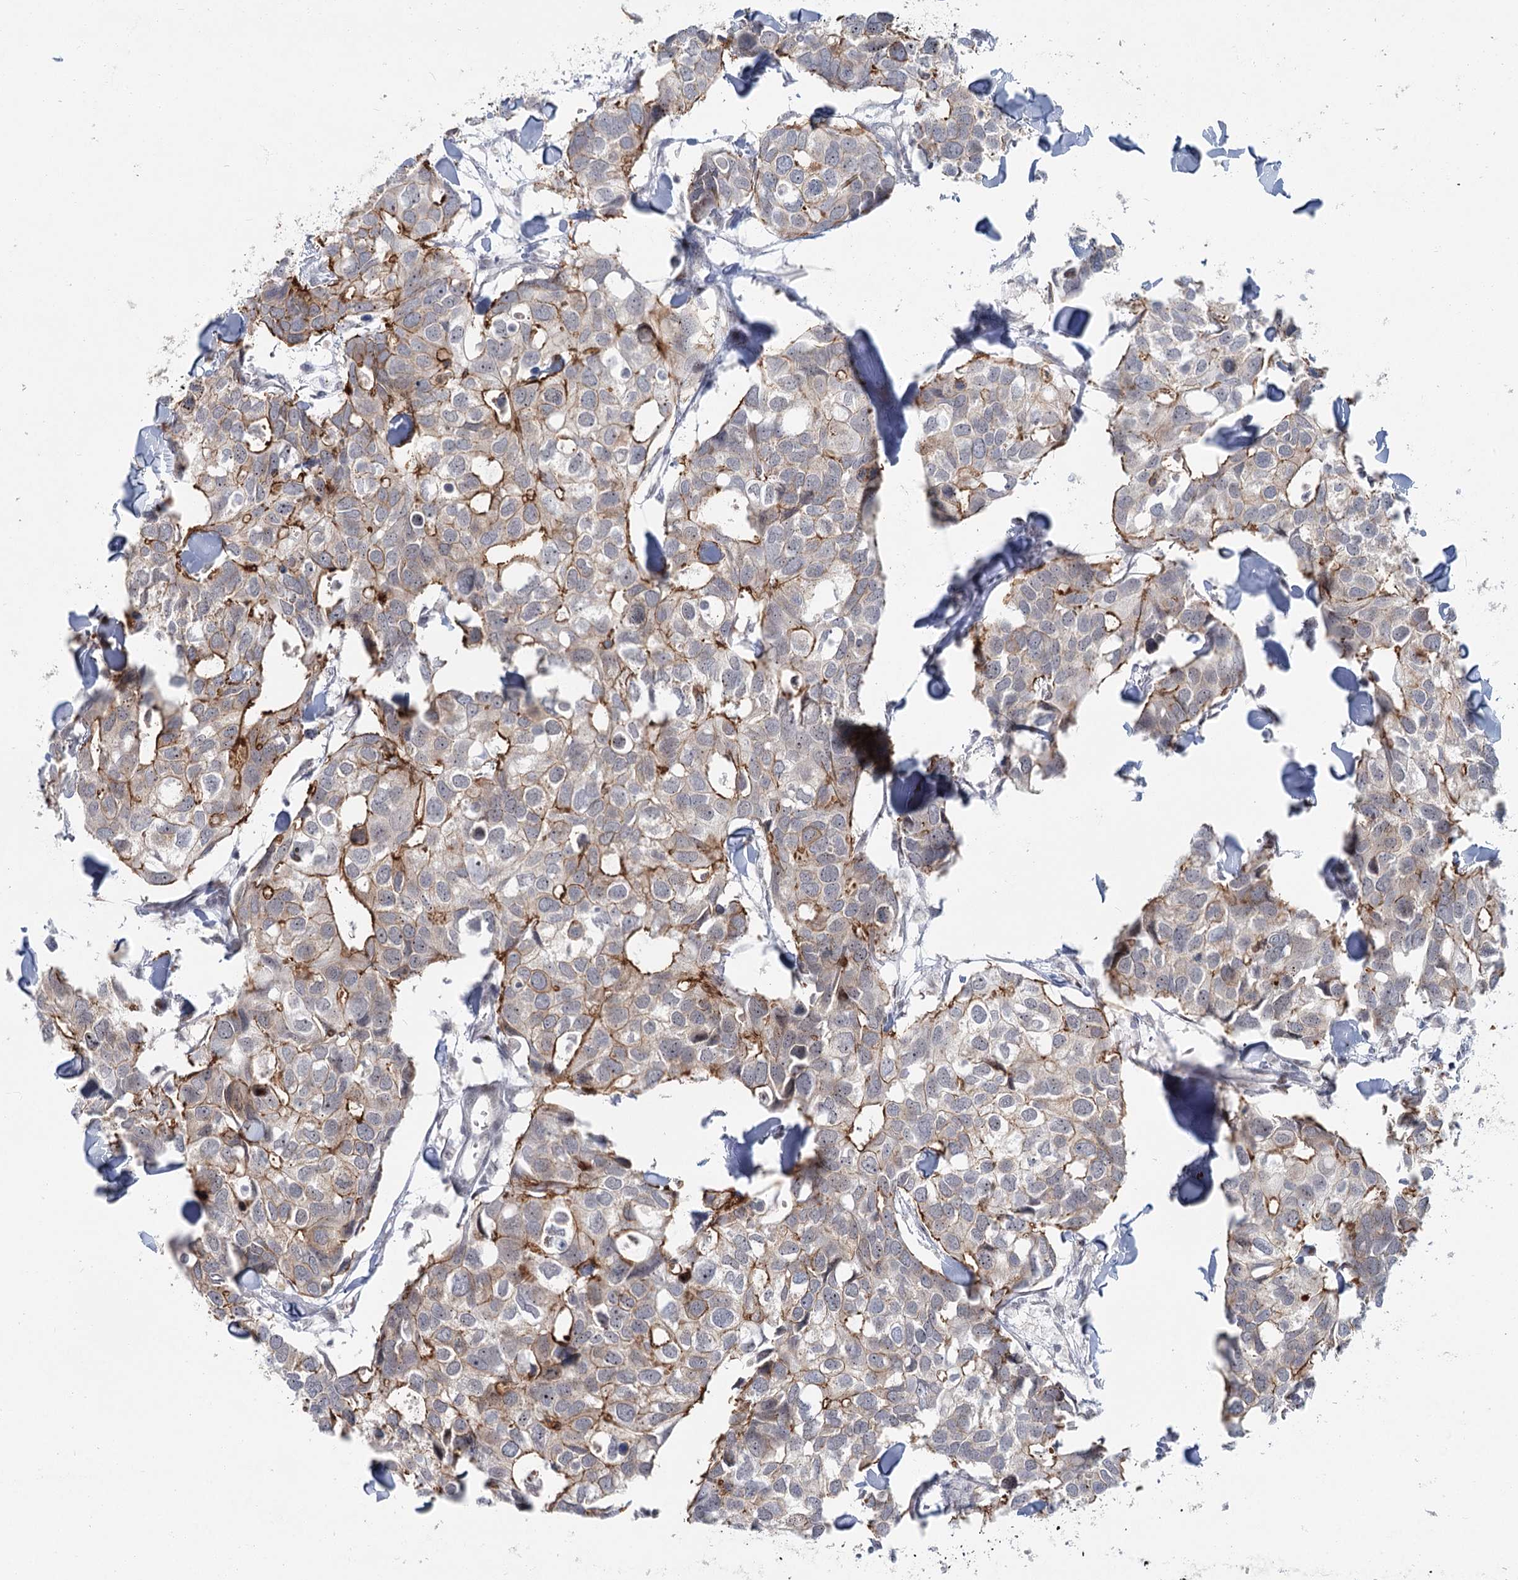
{"staining": {"intensity": "strong", "quantity": "<25%", "location": "cytoplasmic/membranous"}, "tissue": "breast cancer", "cell_type": "Tumor cells", "image_type": "cancer", "snomed": [{"axis": "morphology", "description": "Duct carcinoma"}, {"axis": "topography", "description": "Breast"}], "caption": "A brown stain labels strong cytoplasmic/membranous expression of a protein in infiltrating ductal carcinoma (breast) tumor cells. The staining is performed using DAB (3,3'-diaminobenzidine) brown chromogen to label protein expression. The nuclei are counter-stained blue using hematoxylin.", "gene": "ABHD8", "patient": {"sex": "female", "age": 83}}